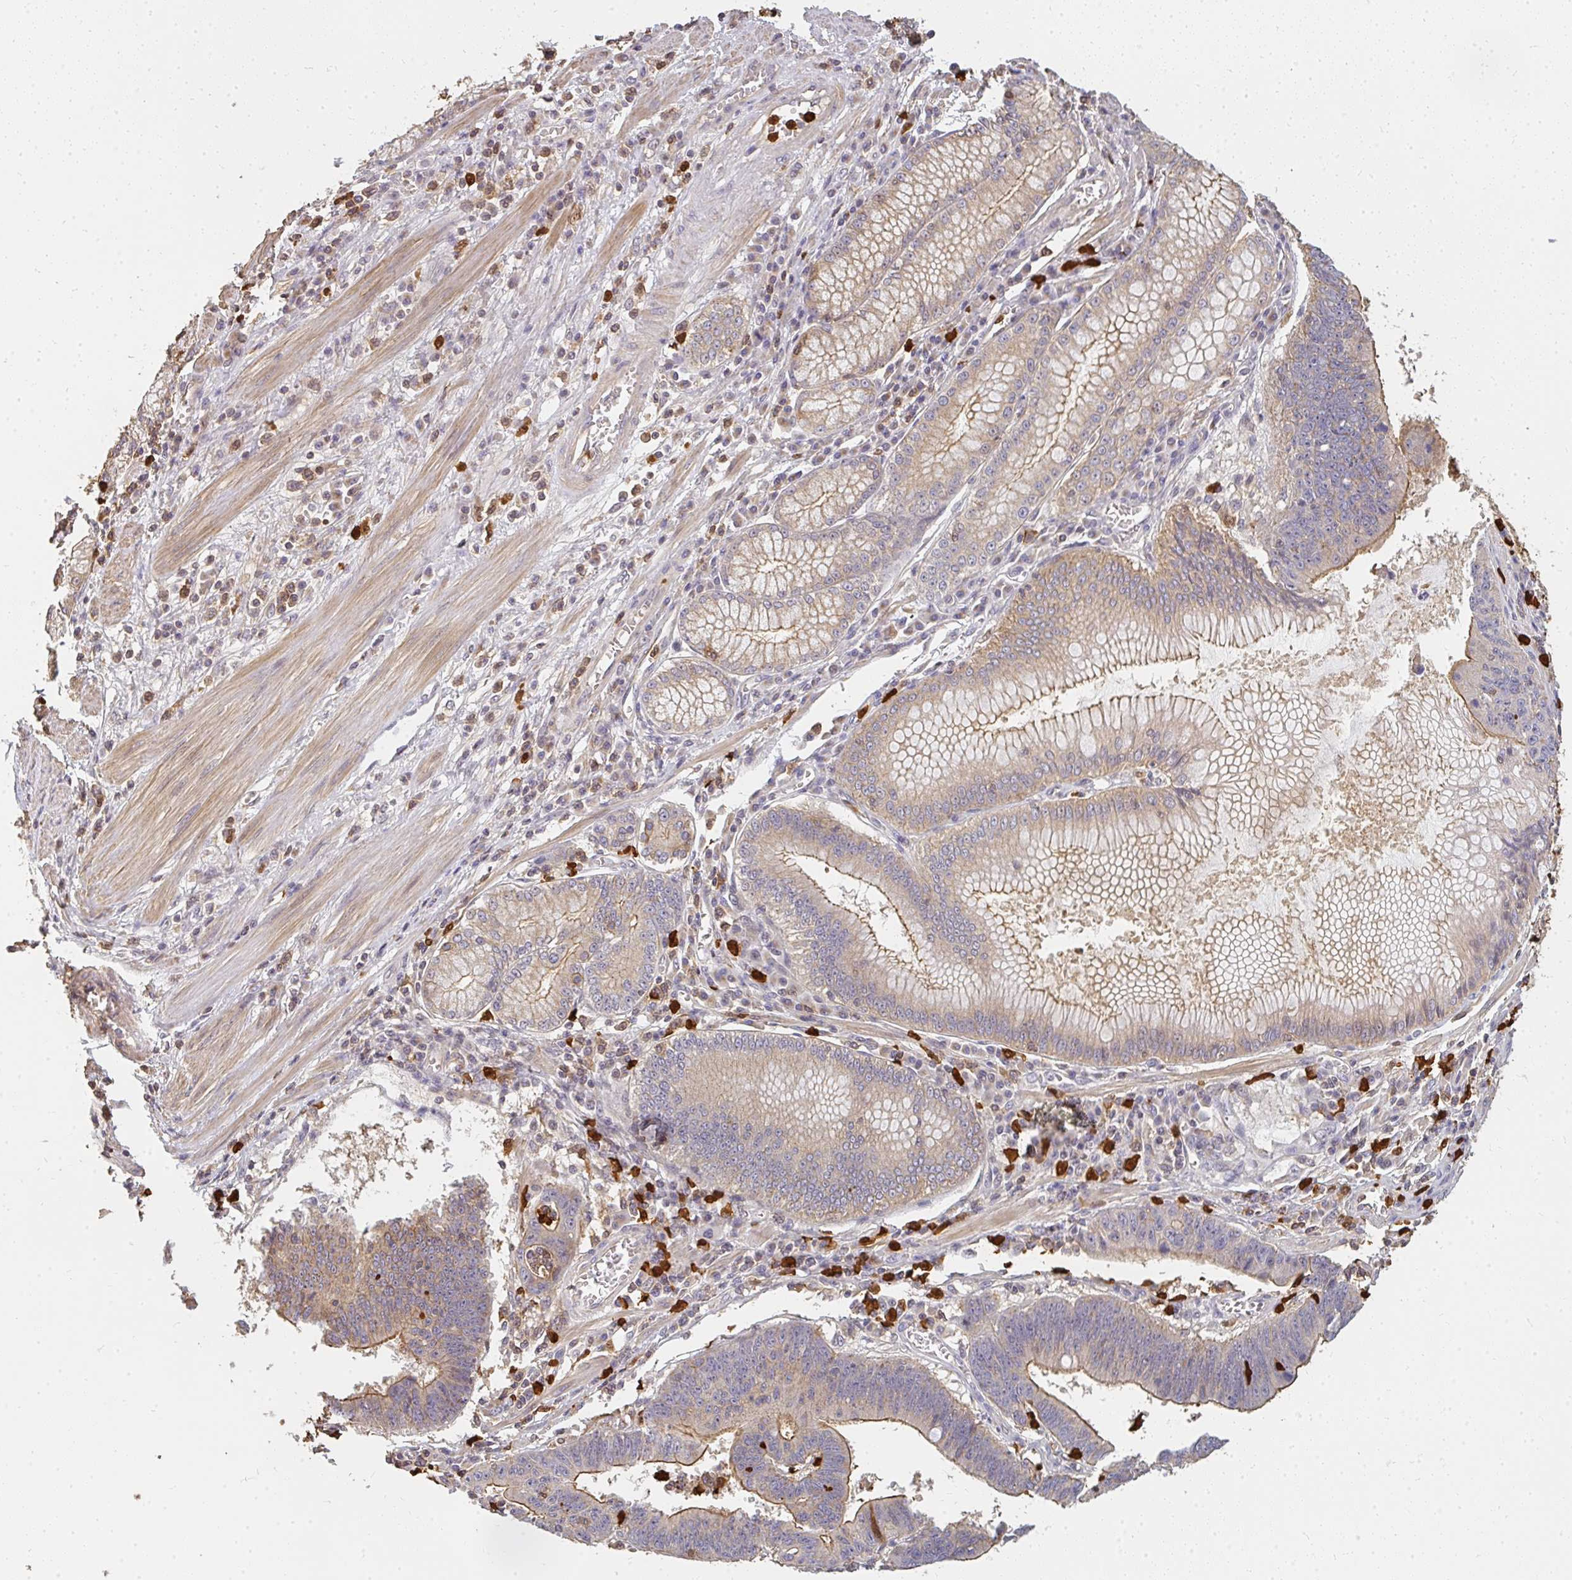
{"staining": {"intensity": "moderate", "quantity": "25%-75%", "location": "cytoplasmic/membranous"}, "tissue": "stomach cancer", "cell_type": "Tumor cells", "image_type": "cancer", "snomed": [{"axis": "morphology", "description": "Adenocarcinoma, NOS"}, {"axis": "topography", "description": "Stomach"}], "caption": "Stomach adenocarcinoma stained with DAB immunohistochemistry demonstrates medium levels of moderate cytoplasmic/membranous staining in about 25%-75% of tumor cells.", "gene": "CNTRL", "patient": {"sex": "male", "age": 59}}